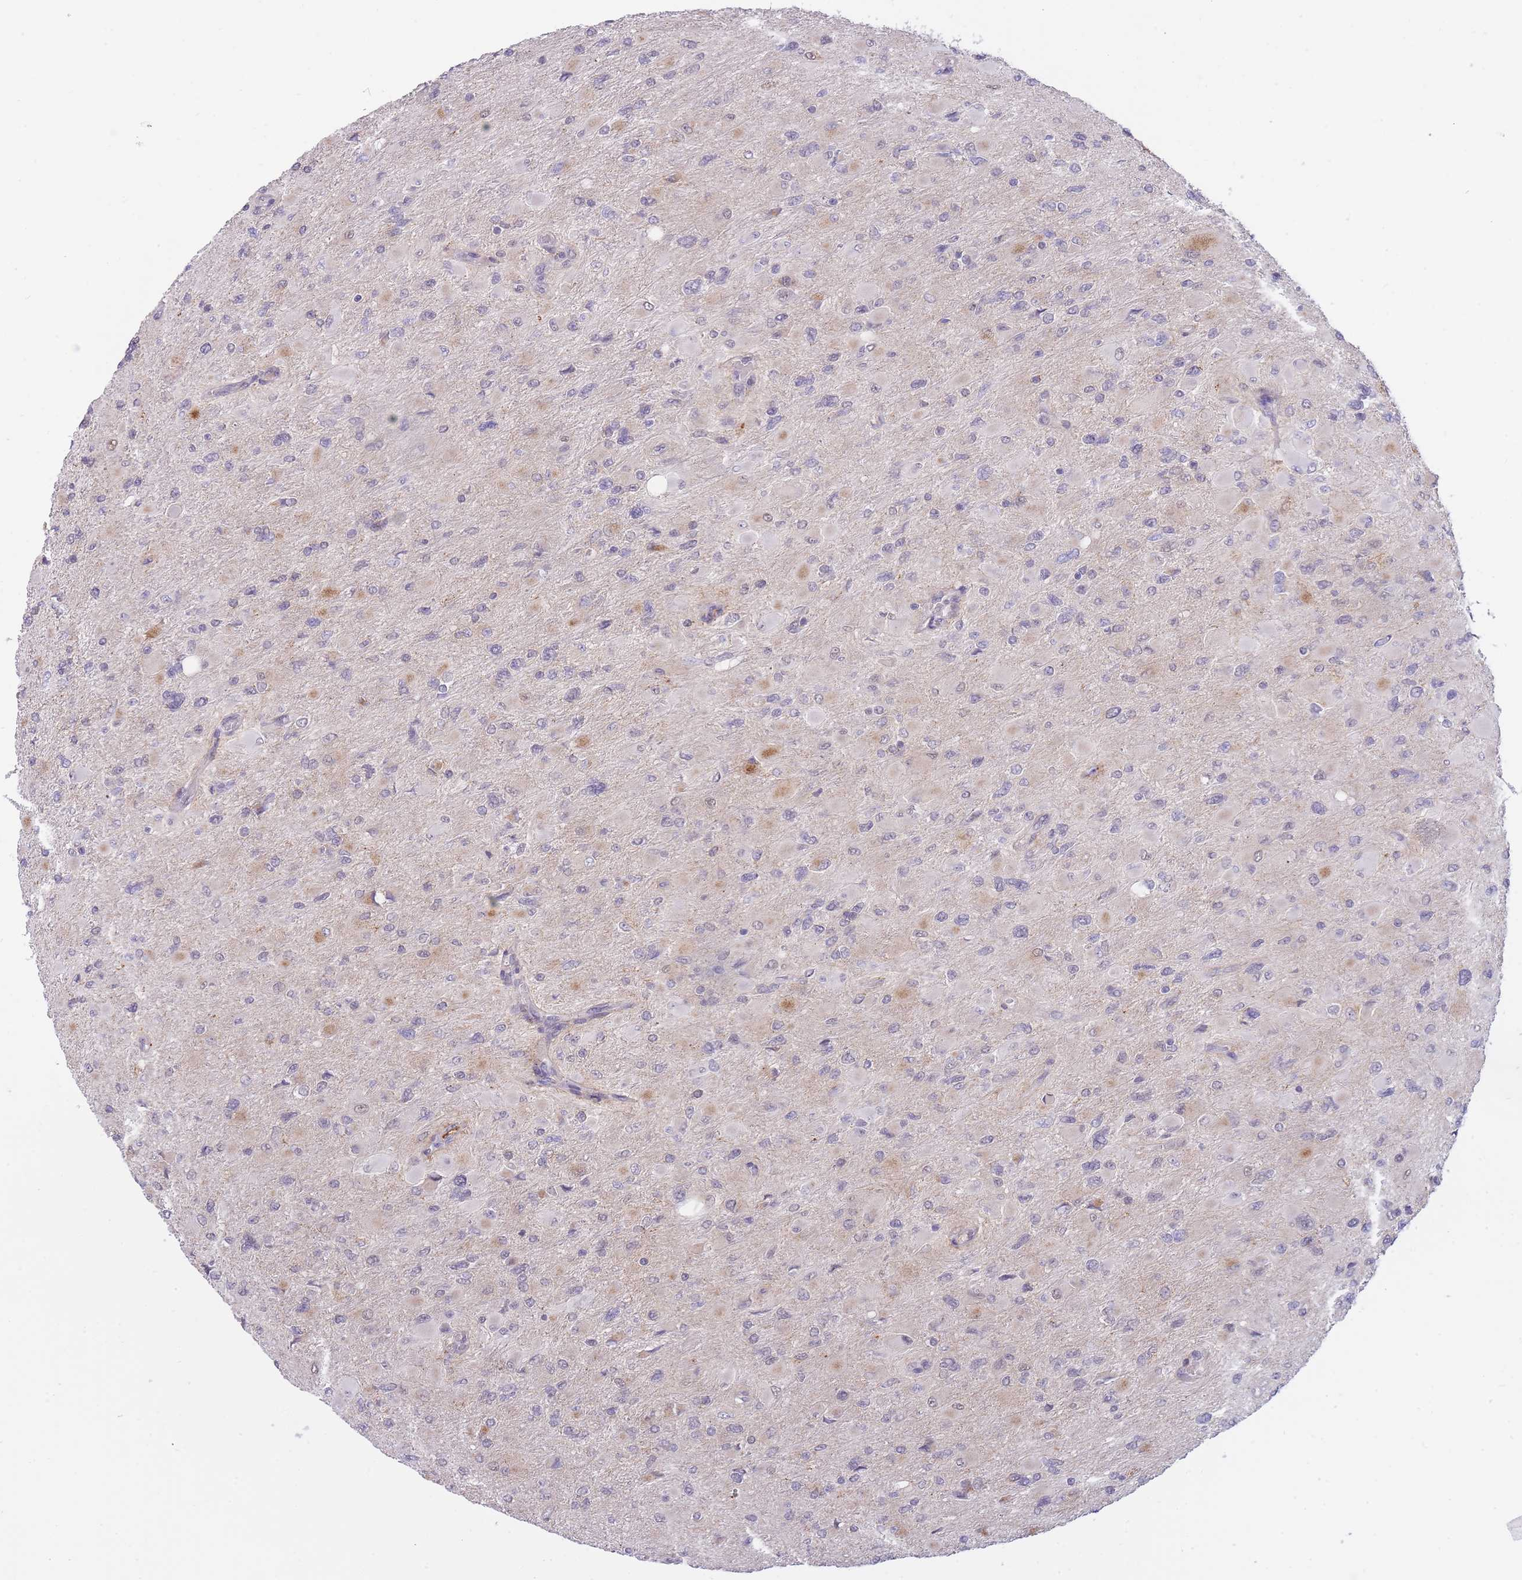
{"staining": {"intensity": "negative", "quantity": "none", "location": "none"}, "tissue": "glioma", "cell_type": "Tumor cells", "image_type": "cancer", "snomed": [{"axis": "morphology", "description": "Glioma, malignant, High grade"}, {"axis": "topography", "description": "Cerebral cortex"}], "caption": "A high-resolution micrograph shows IHC staining of malignant glioma (high-grade), which displays no significant positivity in tumor cells. (DAB IHC visualized using brightfield microscopy, high magnification).", "gene": "GOLGA6L25", "patient": {"sex": "female", "age": 36}}